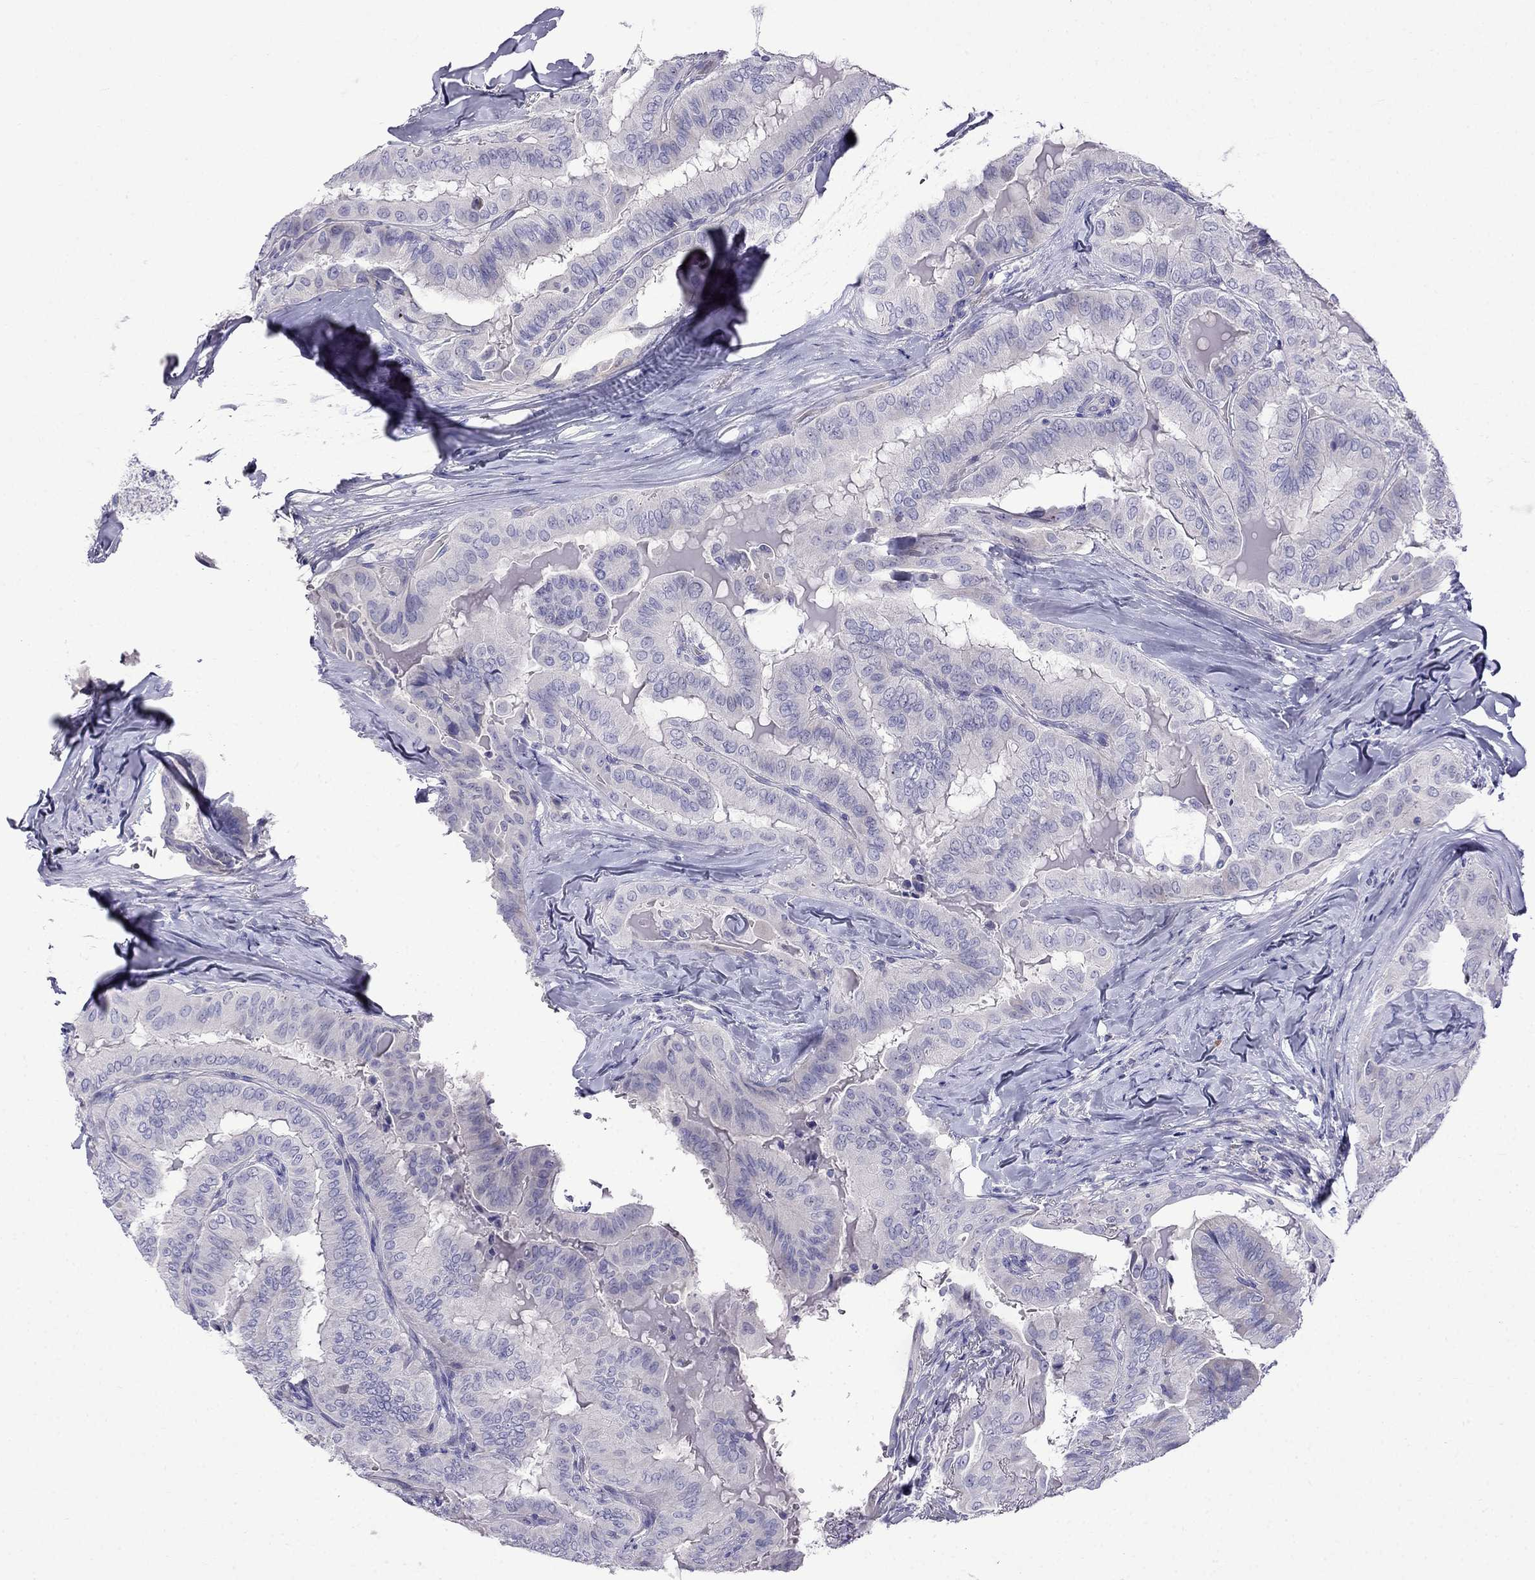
{"staining": {"intensity": "negative", "quantity": "none", "location": "none"}, "tissue": "thyroid cancer", "cell_type": "Tumor cells", "image_type": "cancer", "snomed": [{"axis": "morphology", "description": "Papillary adenocarcinoma, NOS"}, {"axis": "topography", "description": "Thyroid gland"}], "caption": "Protein analysis of thyroid papillary adenocarcinoma exhibits no significant positivity in tumor cells. (DAB (3,3'-diaminobenzidine) IHC visualized using brightfield microscopy, high magnification).", "gene": "PATE1", "patient": {"sex": "female", "age": 68}}